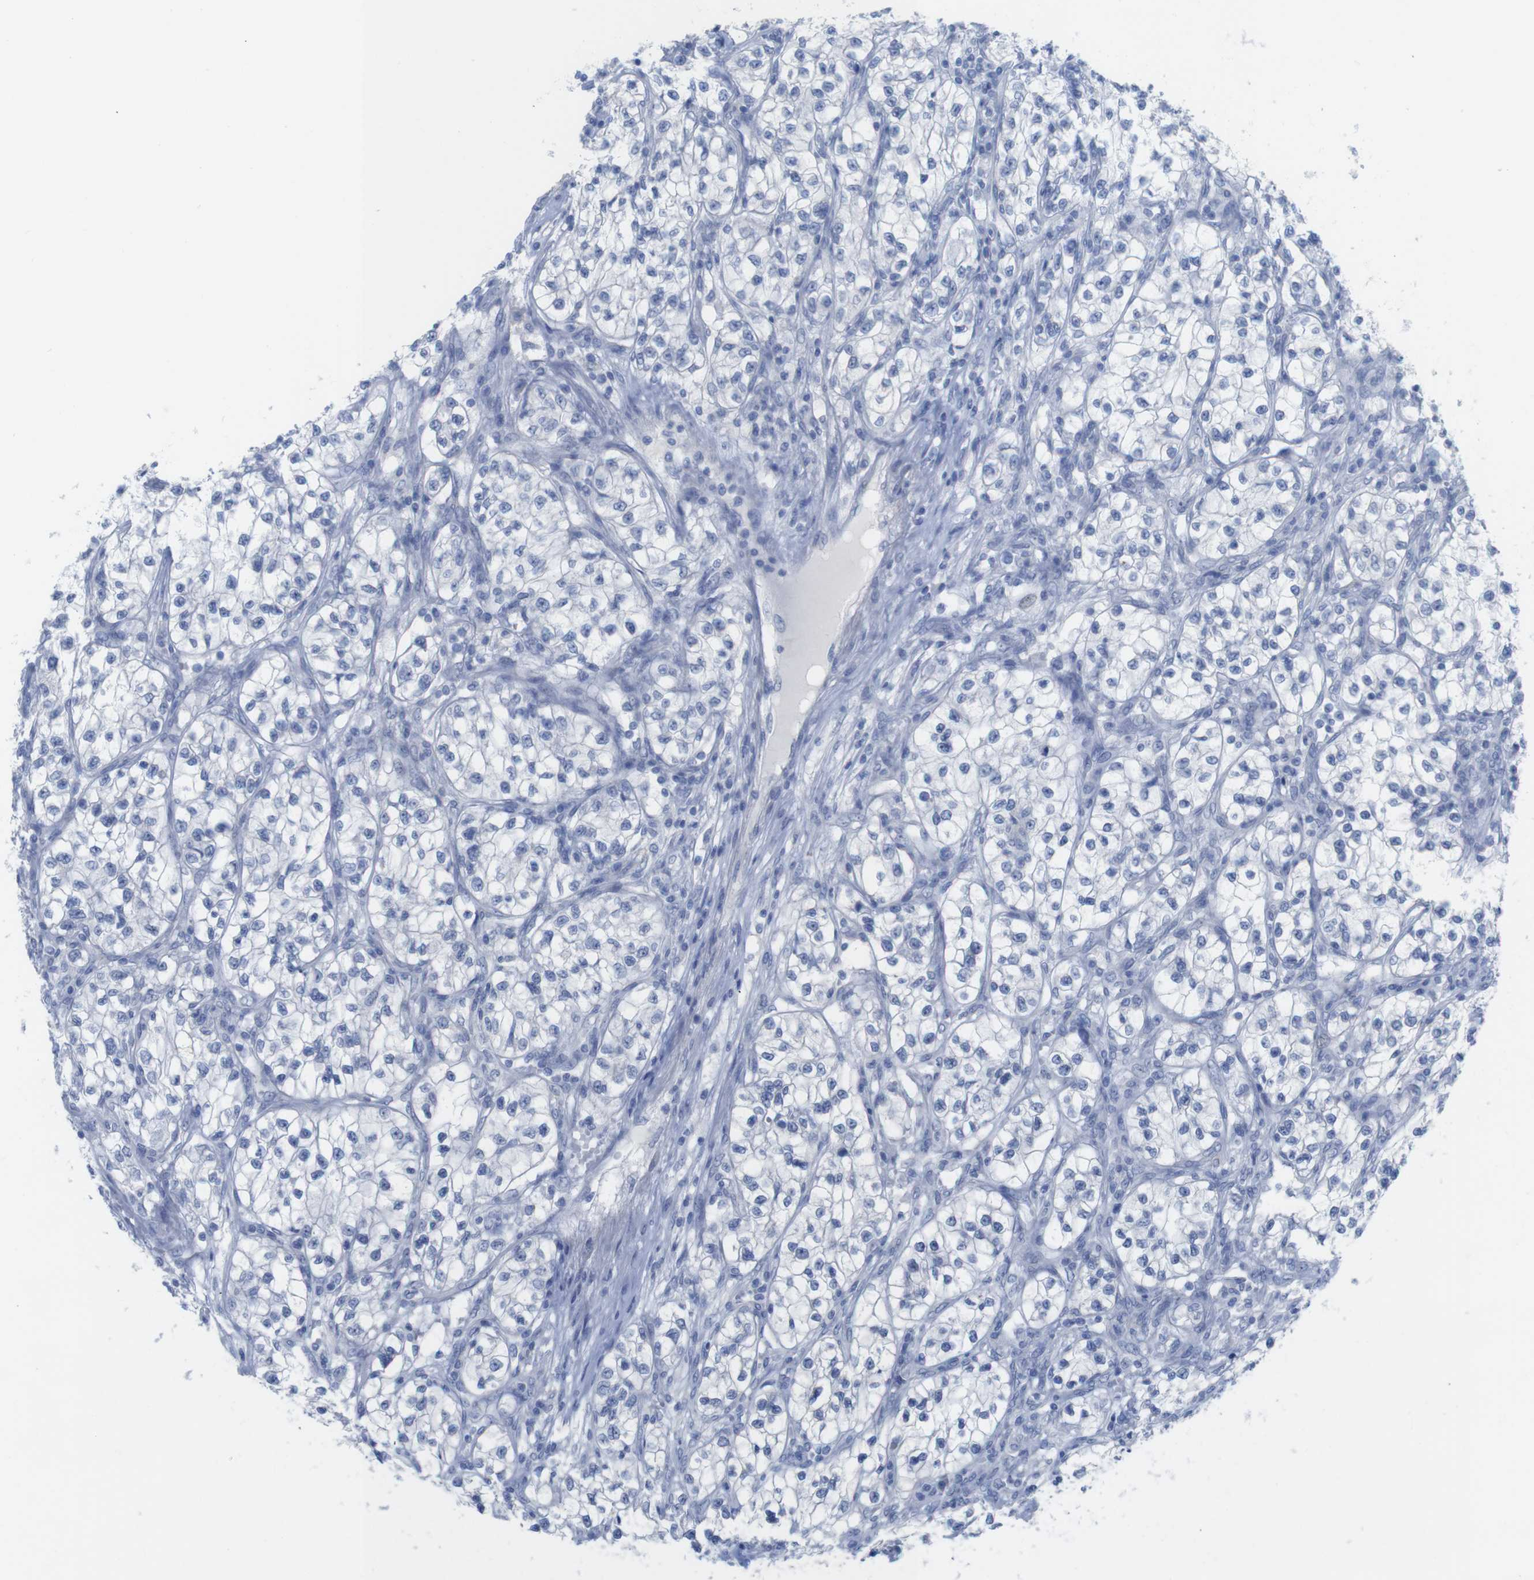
{"staining": {"intensity": "negative", "quantity": "none", "location": "none"}, "tissue": "renal cancer", "cell_type": "Tumor cells", "image_type": "cancer", "snomed": [{"axis": "morphology", "description": "Adenocarcinoma, NOS"}, {"axis": "topography", "description": "Kidney"}], "caption": "Immunohistochemical staining of human adenocarcinoma (renal) demonstrates no significant positivity in tumor cells.", "gene": "PNMA1", "patient": {"sex": "female", "age": 57}}